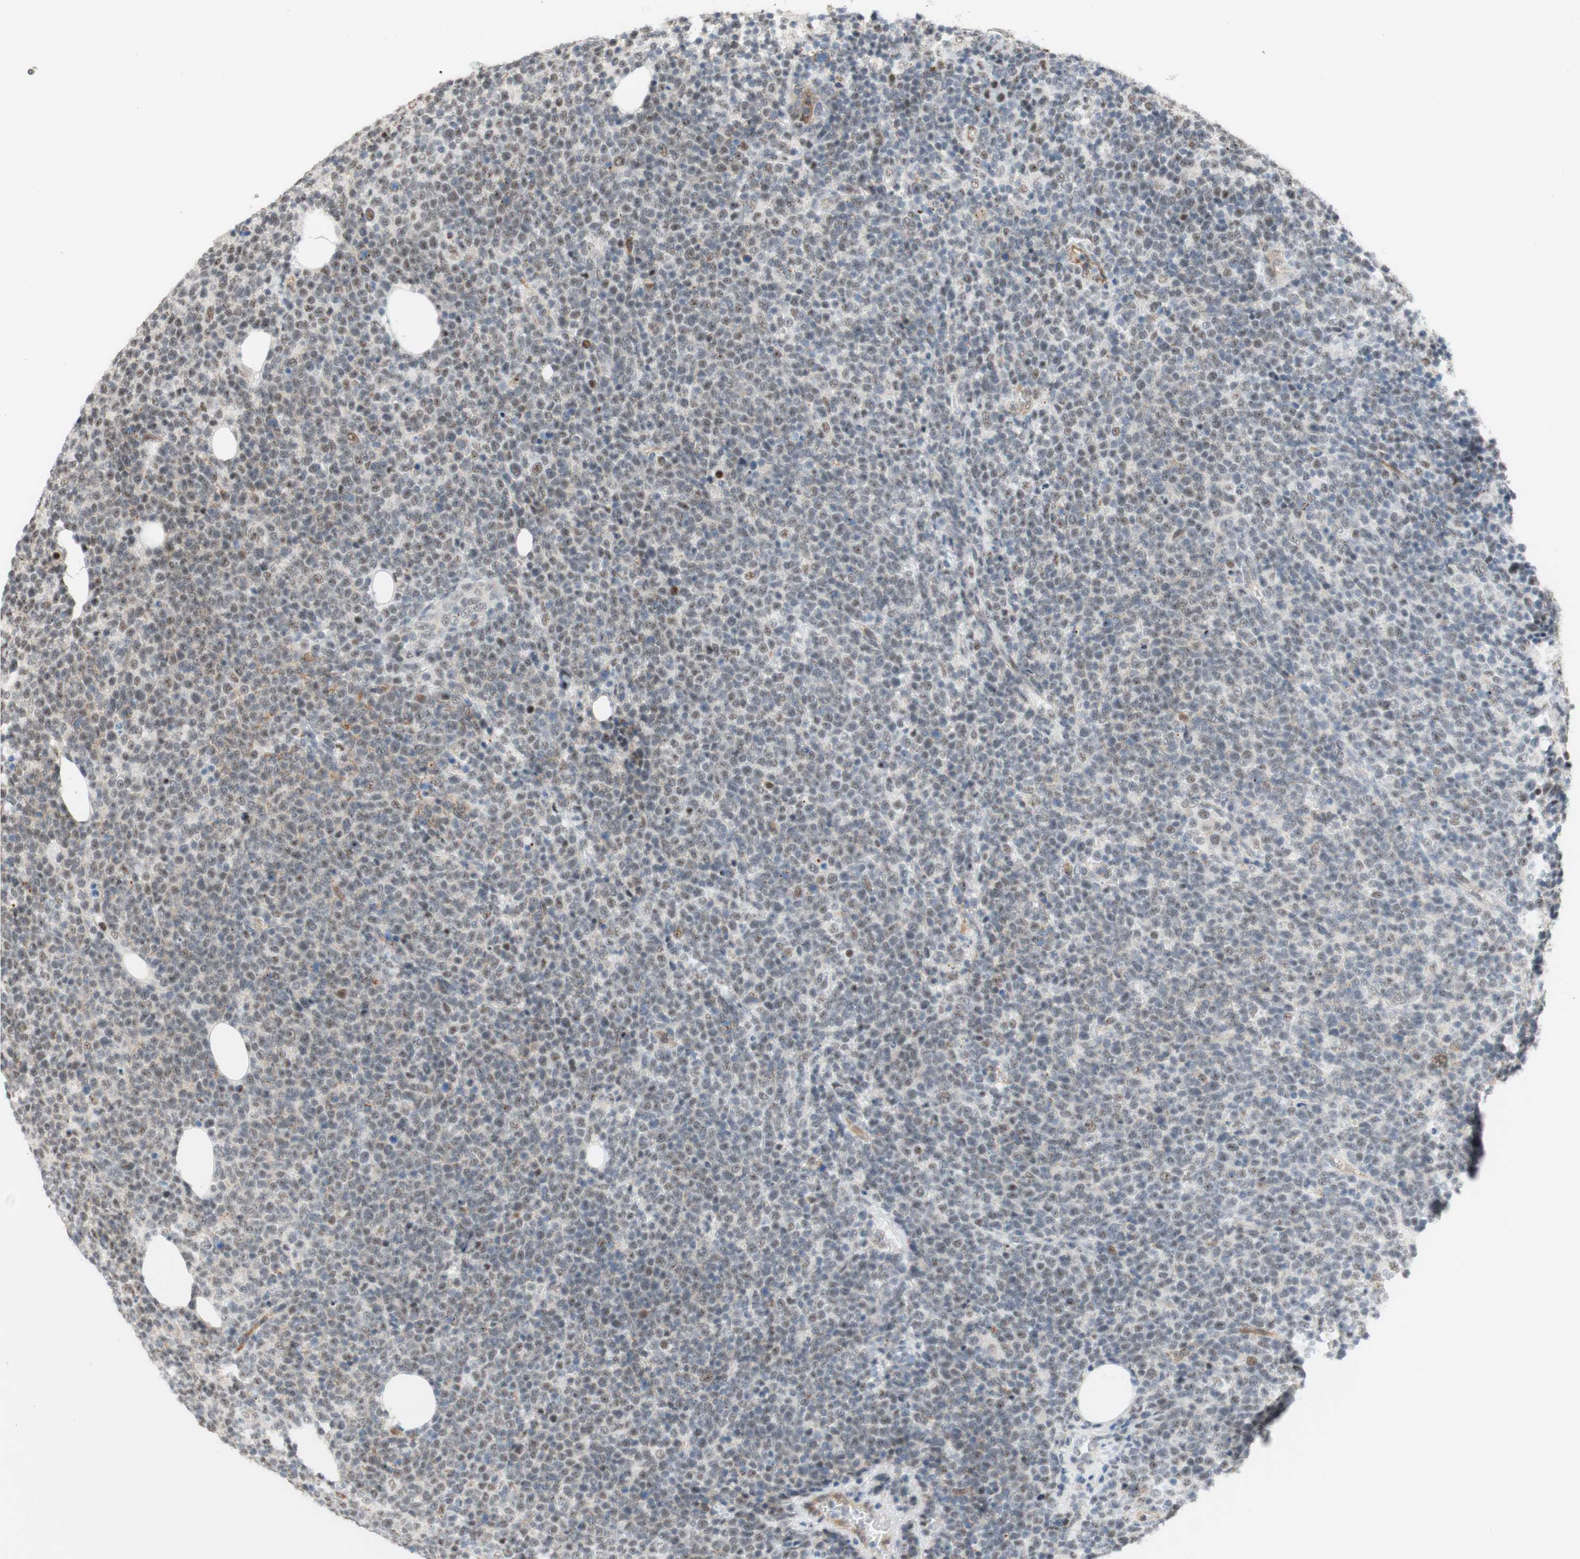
{"staining": {"intensity": "negative", "quantity": "none", "location": "none"}, "tissue": "lymphoma", "cell_type": "Tumor cells", "image_type": "cancer", "snomed": [{"axis": "morphology", "description": "Malignant lymphoma, non-Hodgkin's type, High grade"}, {"axis": "topography", "description": "Lymph node"}], "caption": "The photomicrograph displays no significant expression in tumor cells of high-grade malignant lymphoma, non-Hodgkin's type.", "gene": "SAP18", "patient": {"sex": "male", "age": 61}}